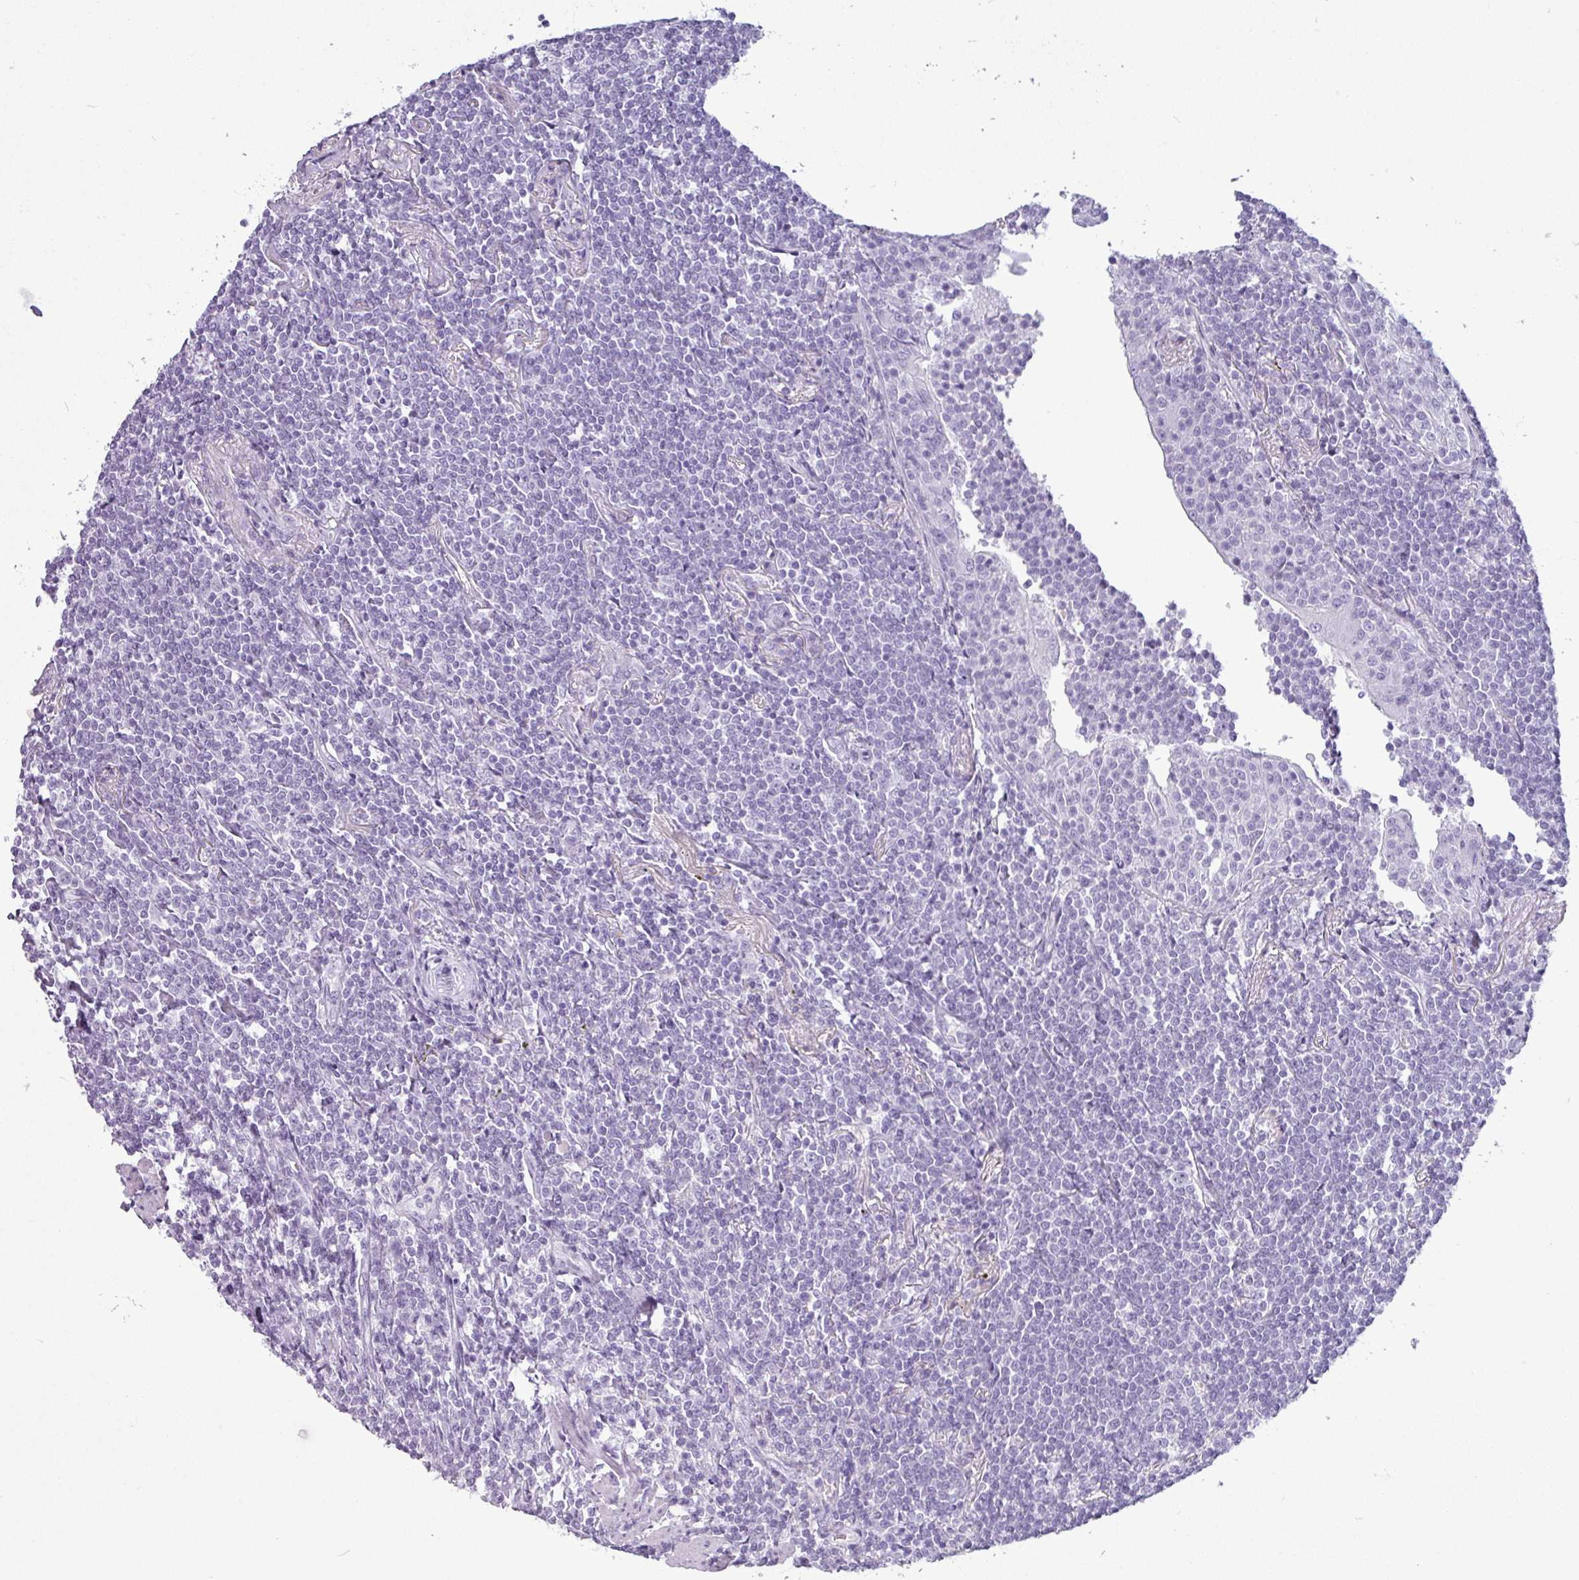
{"staining": {"intensity": "negative", "quantity": "none", "location": "none"}, "tissue": "lymphoma", "cell_type": "Tumor cells", "image_type": "cancer", "snomed": [{"axis": "morphology", "description": "Malignant lymphoma, non-Hodgkin's type, Low grade"}, {"axis": "topography", "description": "Lung"}], "caption": "There is no significant staining in tumor cells of malignant lymphoma, non-Hodgkin's type (low-grade).", "gene": "AMY1B", "patient": {"sex": "female", "age": 71}}